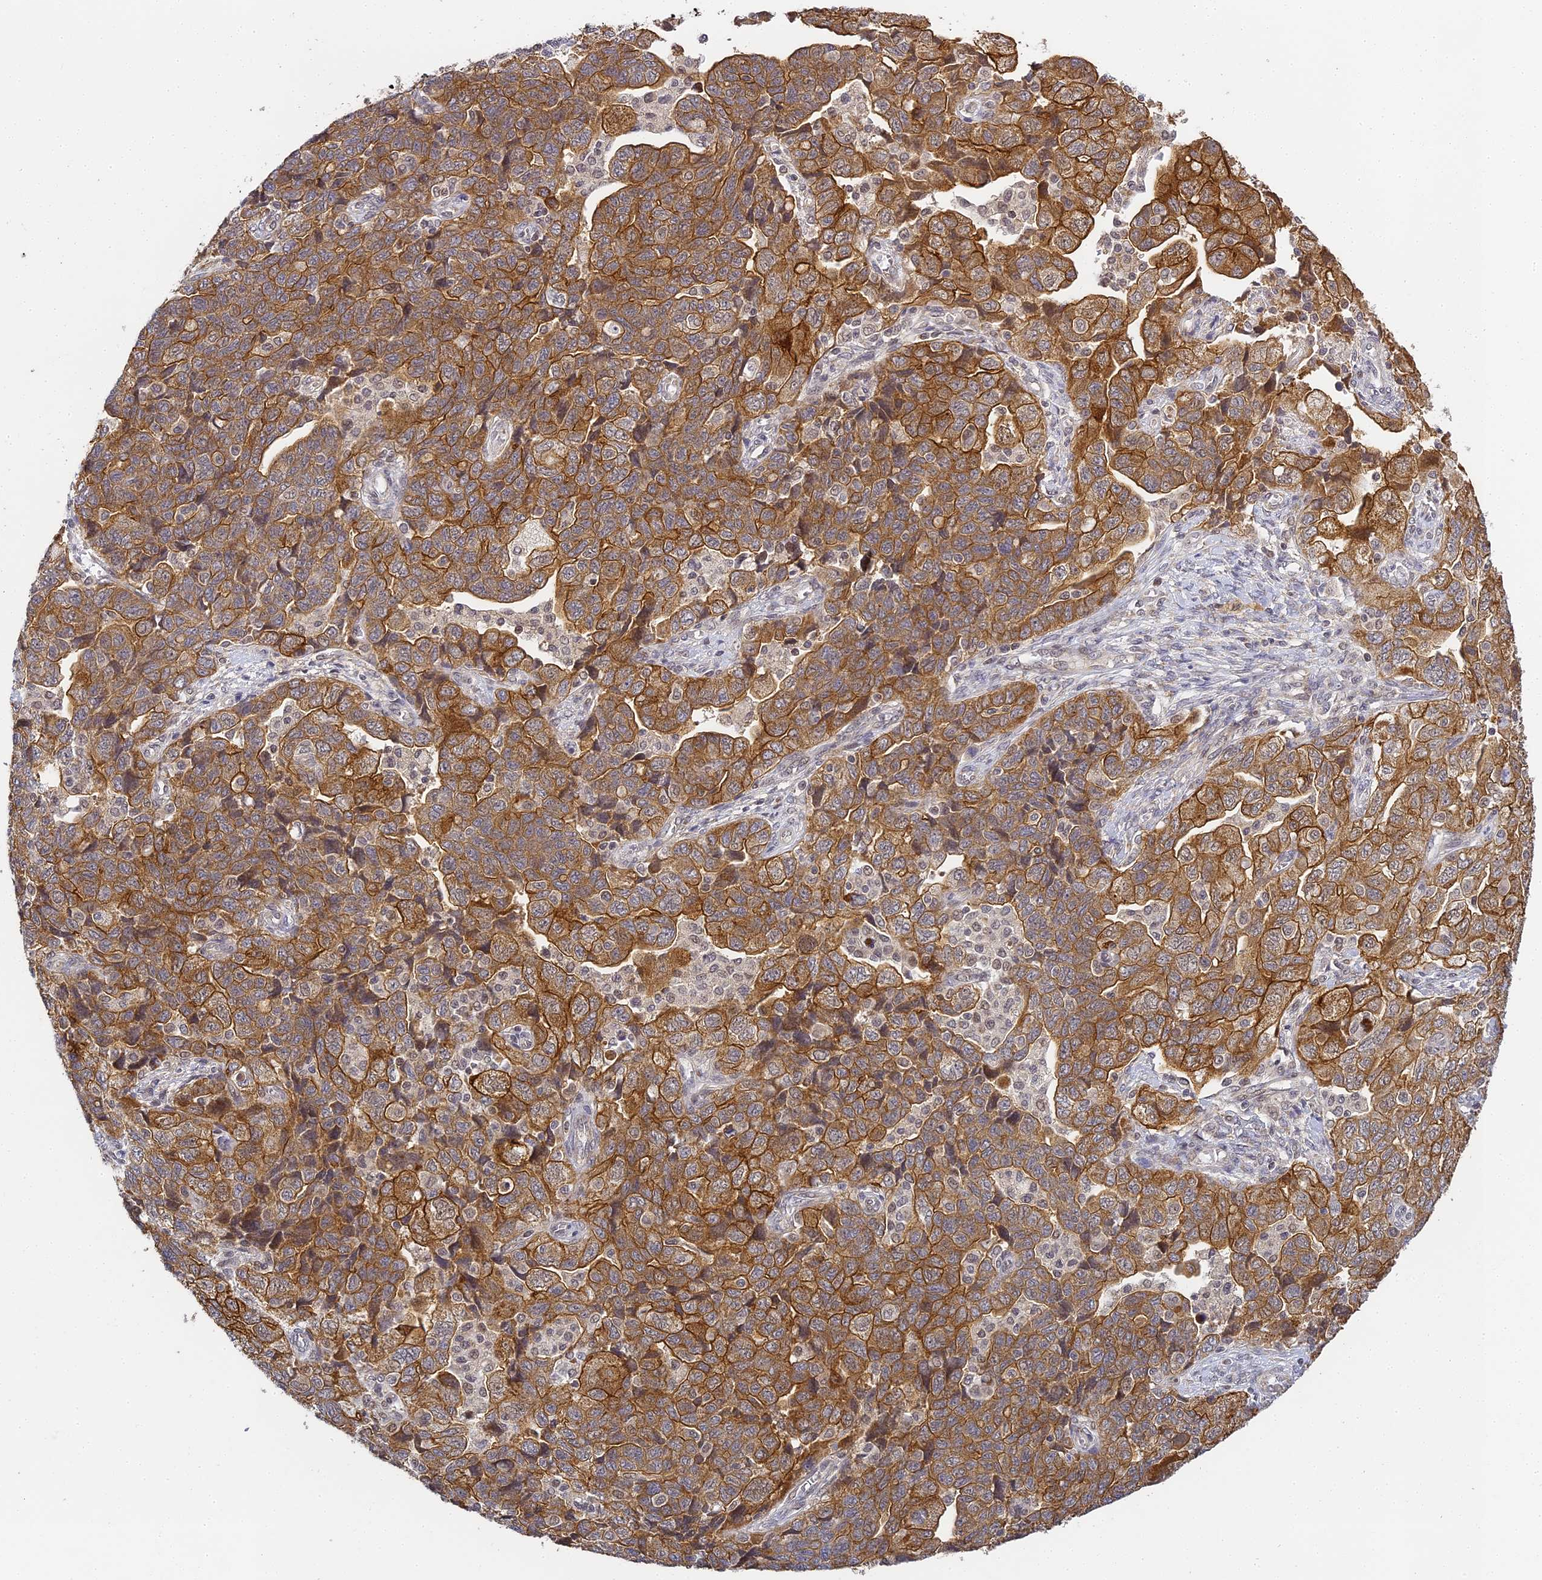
{"staining": {"intensity": "strong", "quantity": ">75%", "location": "cytoplasmic/membranous"}, "tissue": "ovarian cancer", "cell_type": "Tumor cells", "image_type": "cancer", "snomed": [{"axis": "morphology", "description": "Carcinoma, NOS"}, {"axis": "morphology", "description": "Cystadenocarcinoma, serous, NOS"}, {"axis": "topography", "description": "Ovary"}], "caption": "Approximately >75% of tumor cells in human ovarian cancer demonstrate strong cytoplasmic/membranous protein staining as visualized by brown immunohistochemical staining.", "gene": "DNAAF10", "patient": {"sex": "female", "age": 69}}